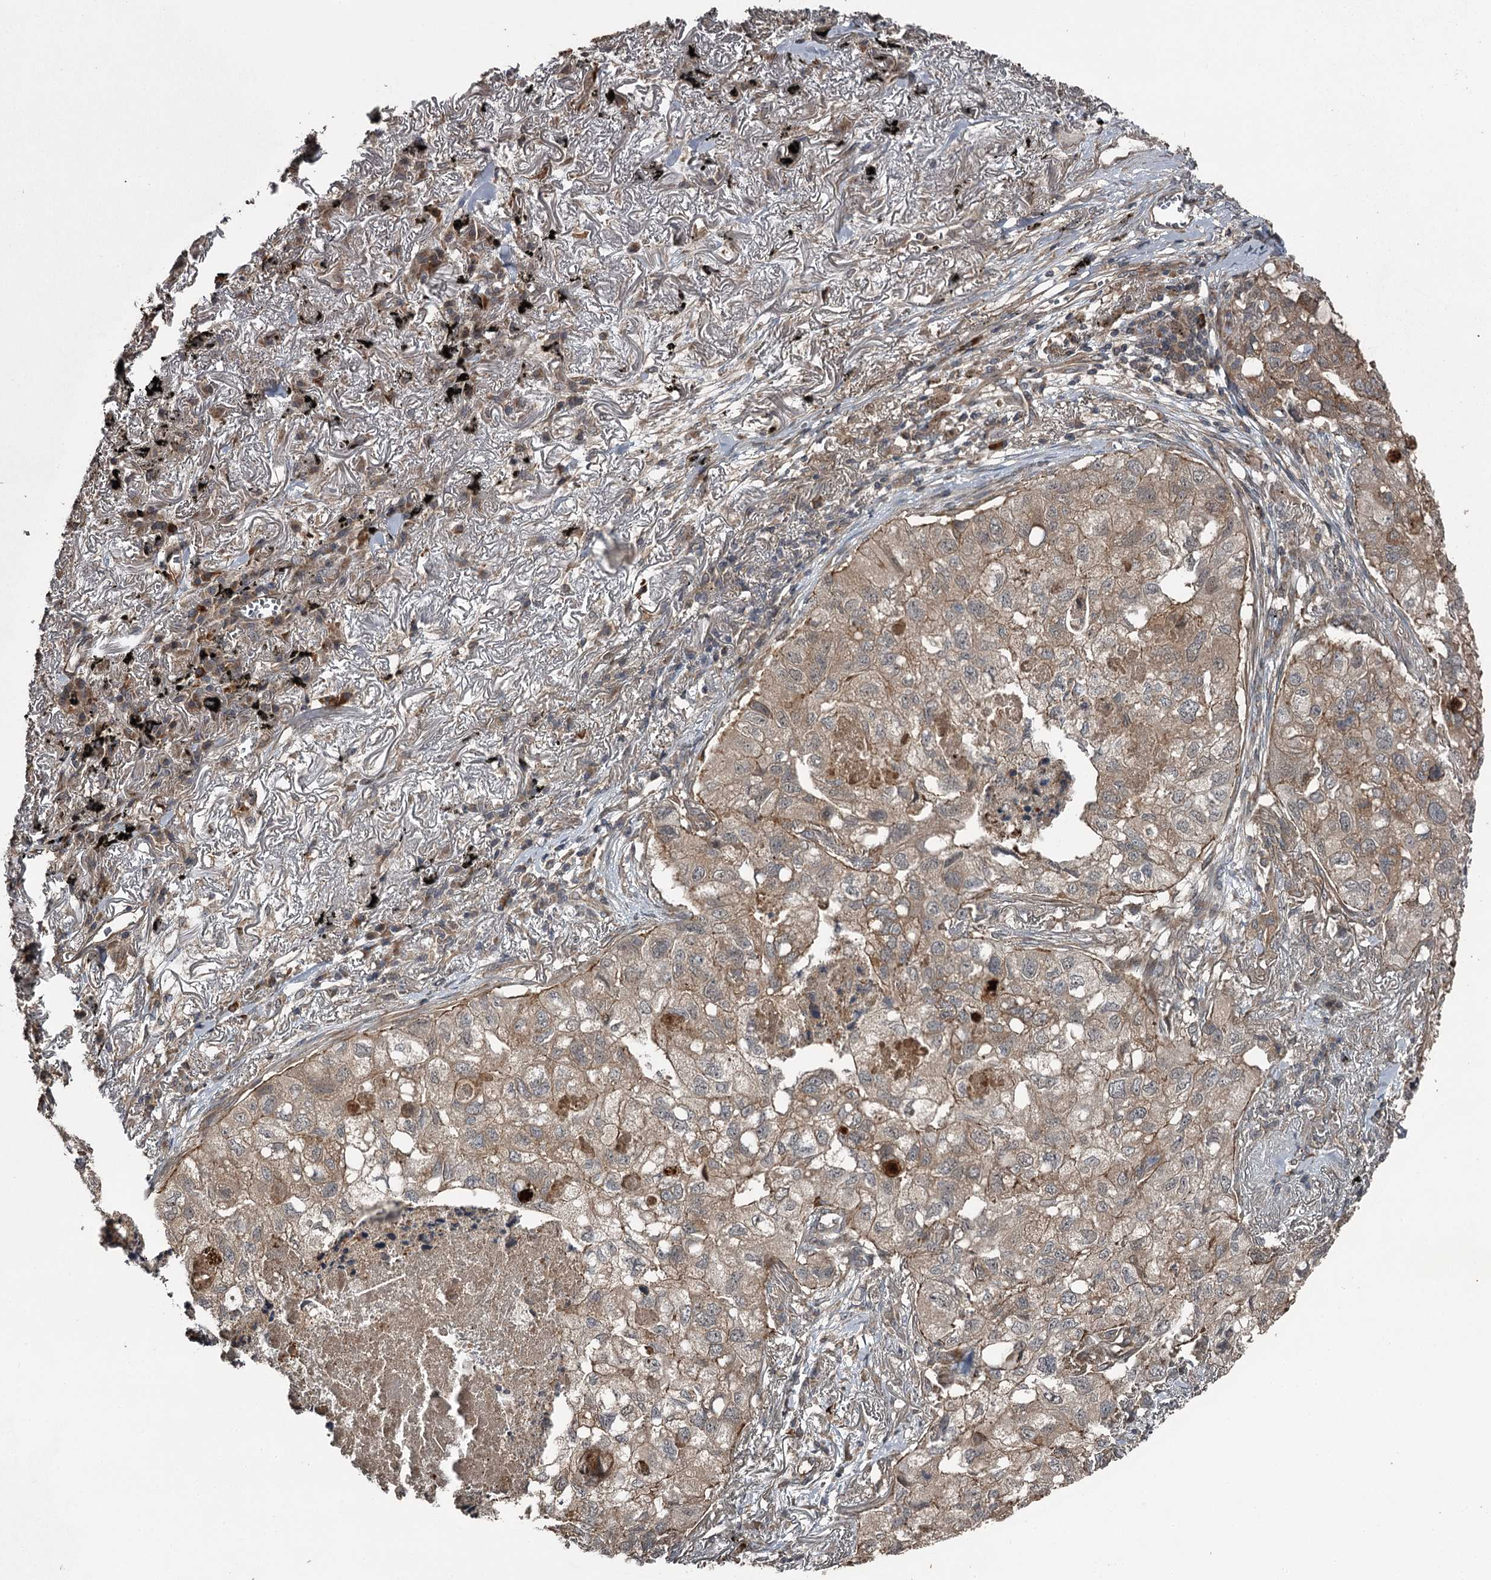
{"staining": {"intensity": "weak", "quantity": ">75%", "location": "cytoplasmic/membranous"}, "tissue": "lung cancer", "cell_type": "Tumor cells", "image_type": "cancer", "snomed": [{"axis": "morphology", "description": "Adenocarcinoma, NOS"}, {"axis": "topography", "description": "Lung"}], "caption": "A brown stain shows weak cytoplasmic/membranous positivity of a protein in lung adenocarcinoma tumor cells.", "gene": "RAB21", "patient": {"sex": "male", "age": 65}}